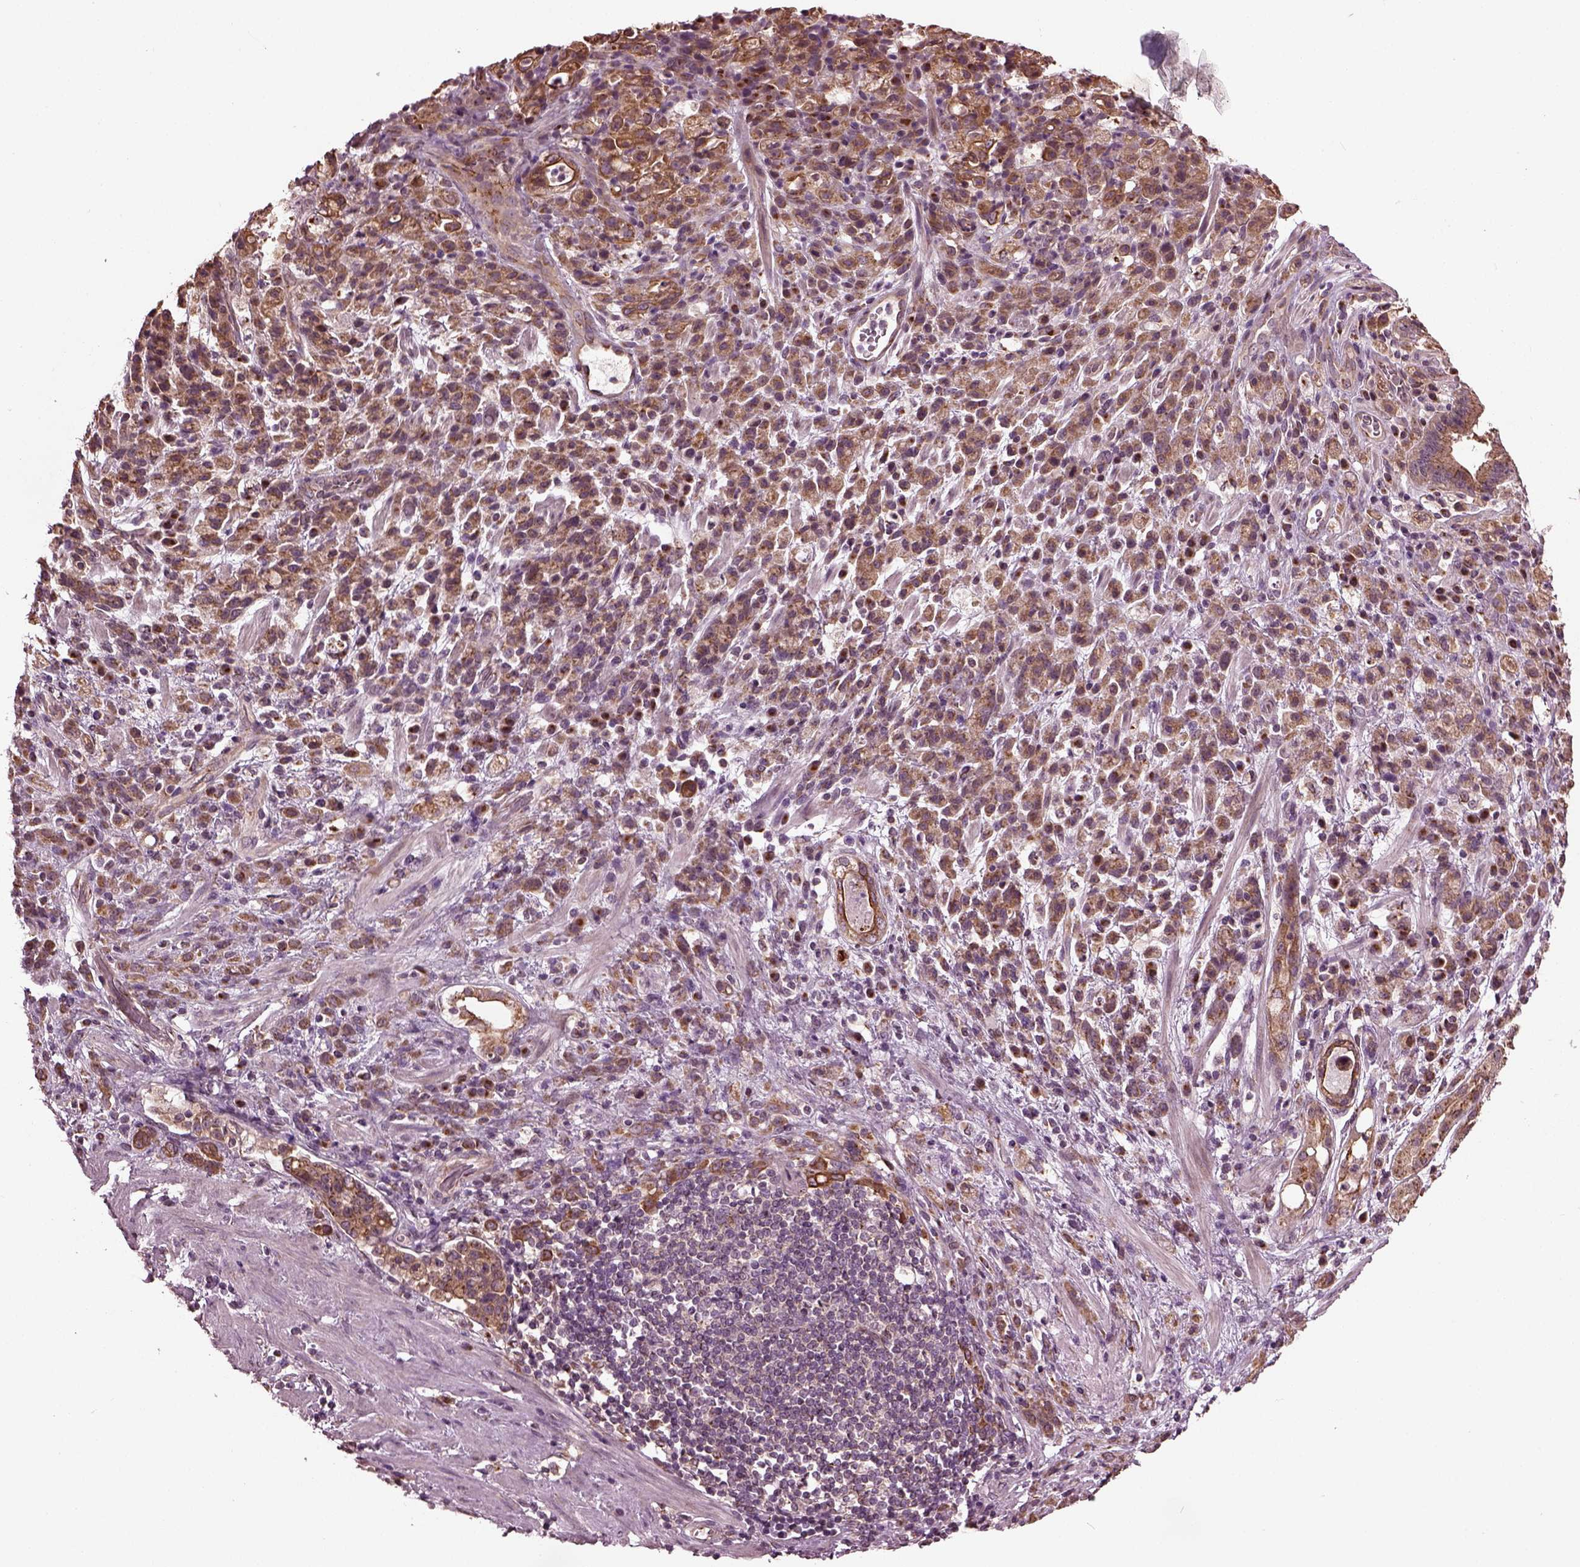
{"staining": {"intensity": "moderate", "quantity": "25%-75%", "location": "cytoplasmic/membranous"}, "tissue": "stomach cancer", "cell_type": "Tumor cells", "image_type": "cancer", "snomed": [{"axis": "morphology", "description": "Adenocarcinoma, NOS"}, {"axis": "topography", "description": "Stomach"}], "caption": "Human stomach adenocarcinoma stained with a brown dye demonstrates moderate cytoplasmic/membranous positive positivity in approximately 25%-75% of tumor cells.", "gene": "RUFY3", "patient": {"sex": "female", "age": 60}}